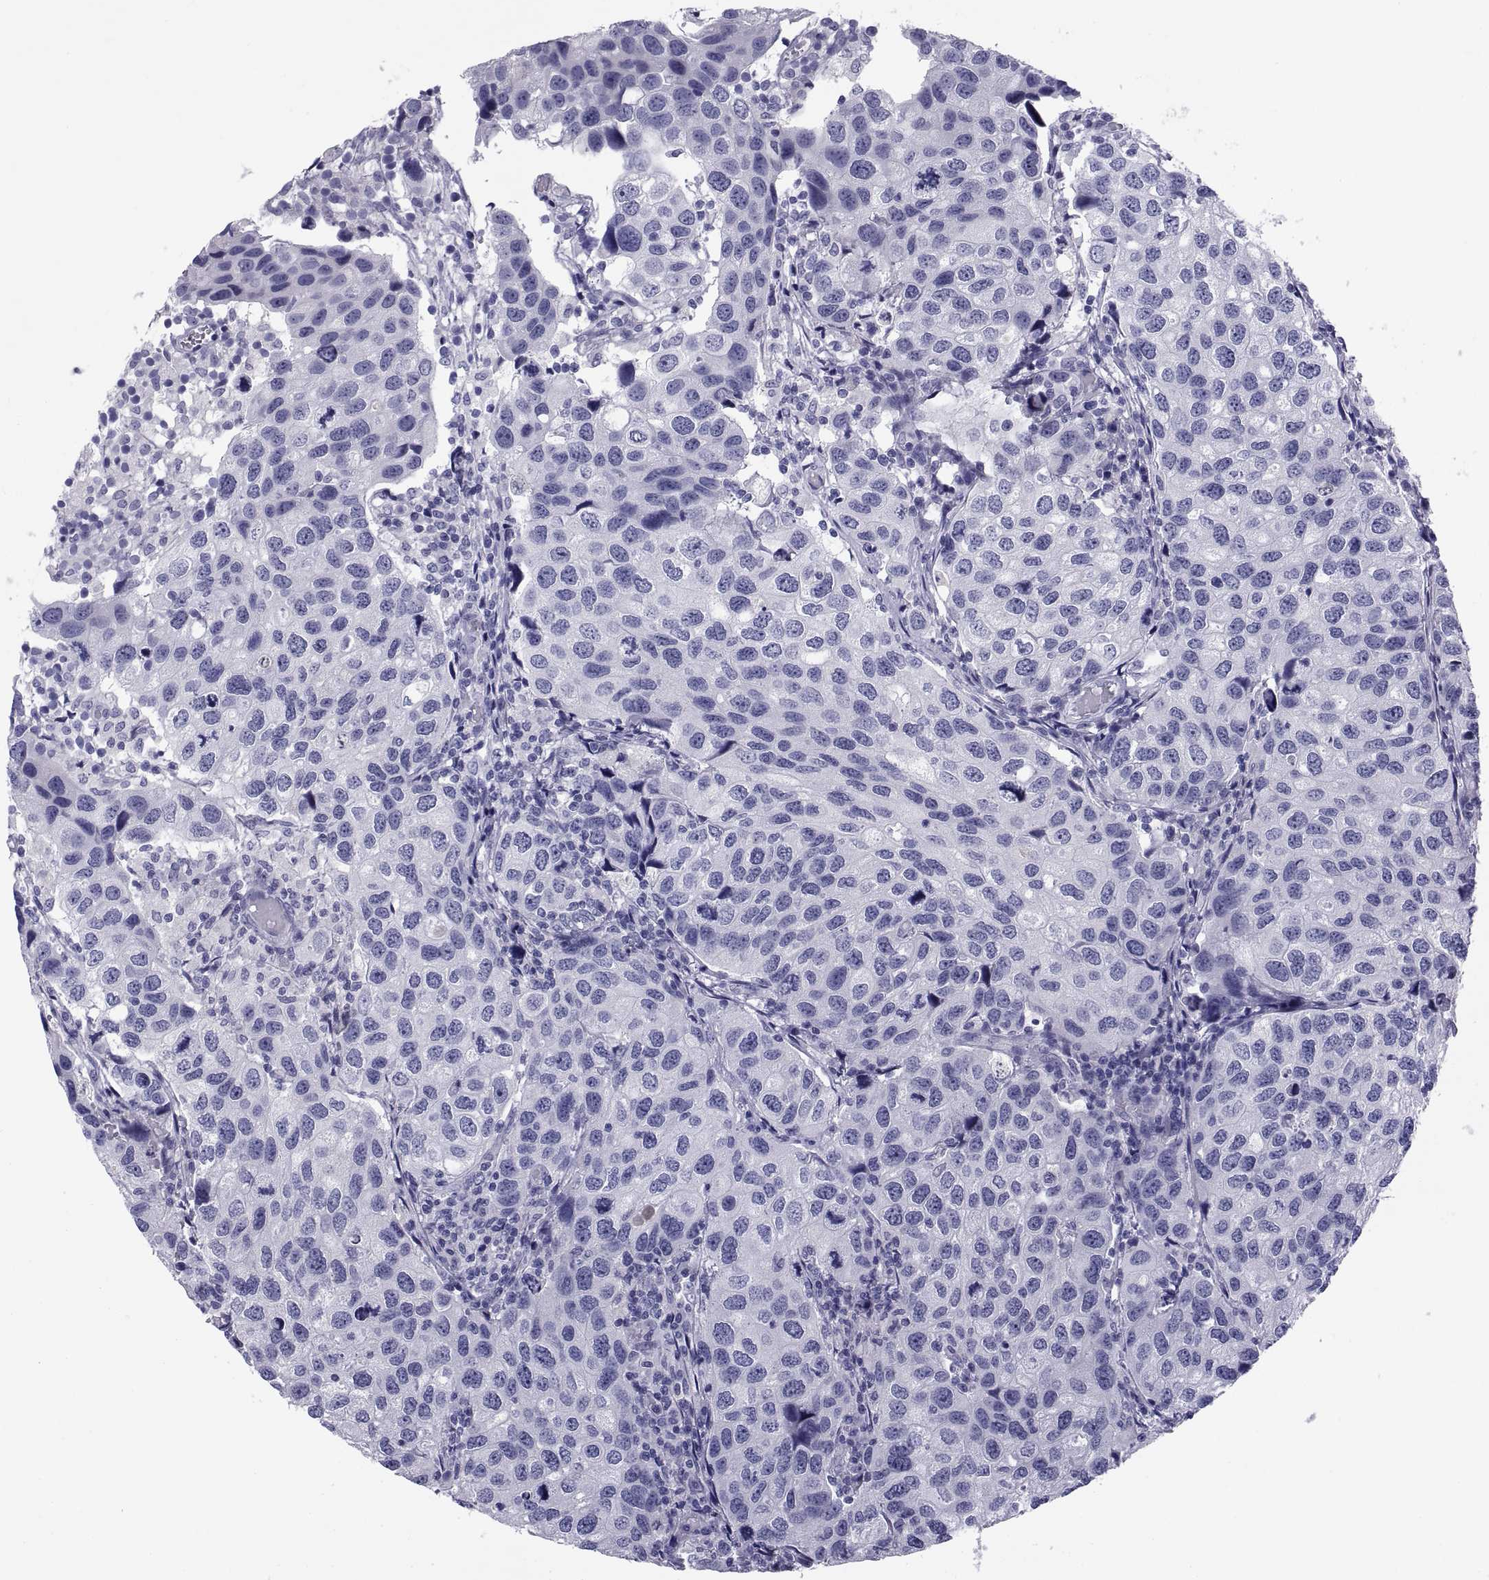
{"staining": {"intensity": "negative", "quantity": "none", "location": "none"}, "tissue": "urothelial cancer", "cell_type": "Tumor cells", "image_type": "cancer", "snomed": [{"axis": "morphology", "description": "Urothelial carcinoma, High grade"}, {"axis": "topography", "description": "Urinary bladder"}], "caption": "Tumor cells show no significant protein staining in high-grade urothelial carcinoma.", "gene": "NPTX2", "patient": {"sex": "male", "age": 79}}